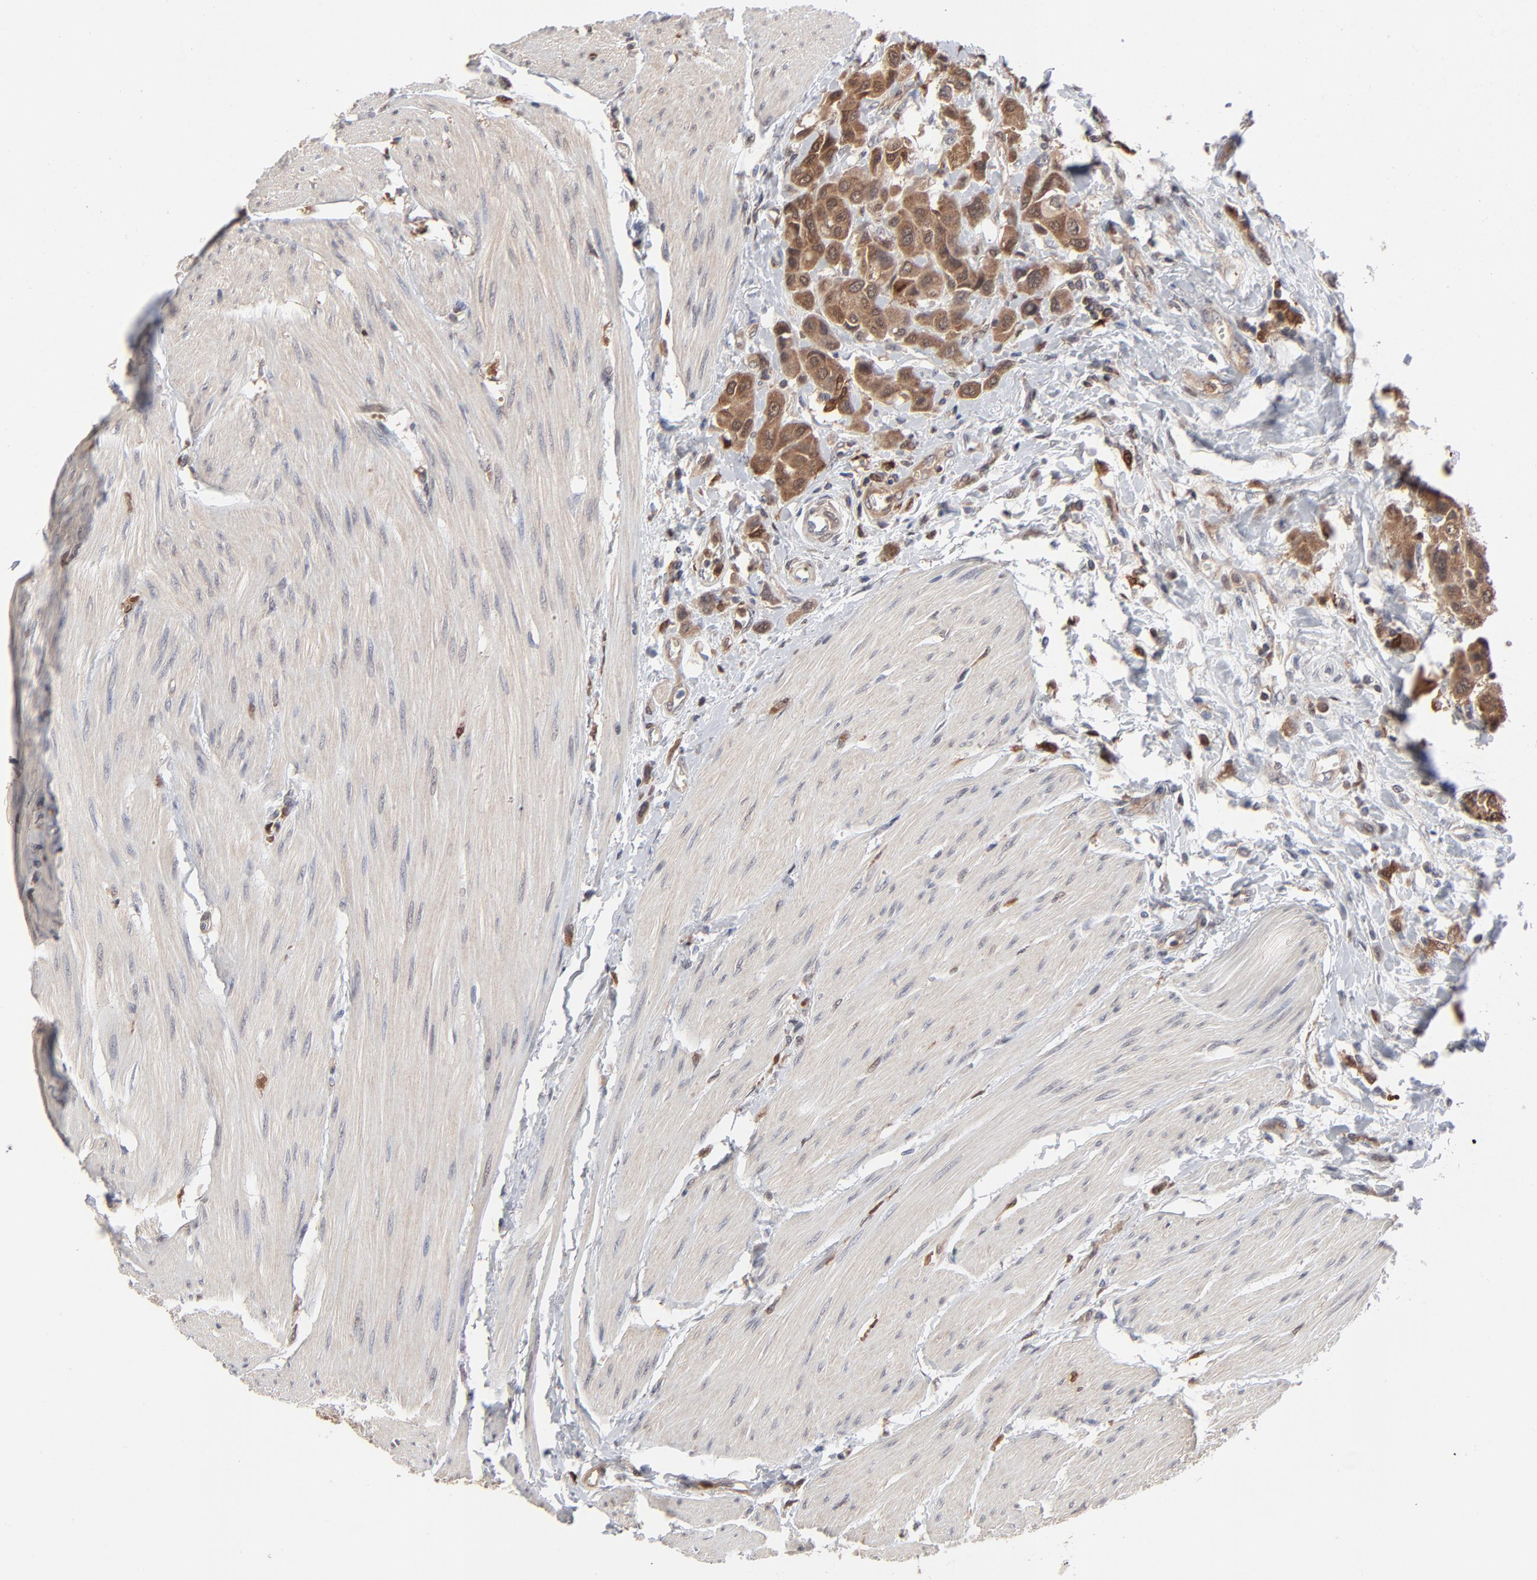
{"staining": {"intensity": "moderate", "quantity": ">75%", "location": "cytoplasmic/membranous"}, "tissue": "urothelial cancer", "cell_type": "Tumor cells", "image_type": "cancer", "snomed": [{"axis": "morphology", "description": "Urothelial carcinoma, High grade"}, {"axis": "topography", "description": "Urinary bladder"}], "caption": "Urothelial cancer stained with DAB (3,3'-diaminobenzidine) immunohistochemistry shows medium levels of moderate cytoplasmic/membranous expression in approximately >75% of tumor cells.", "gene": "MAP2K1", "patient": {"sex": "male", "age": 50}}